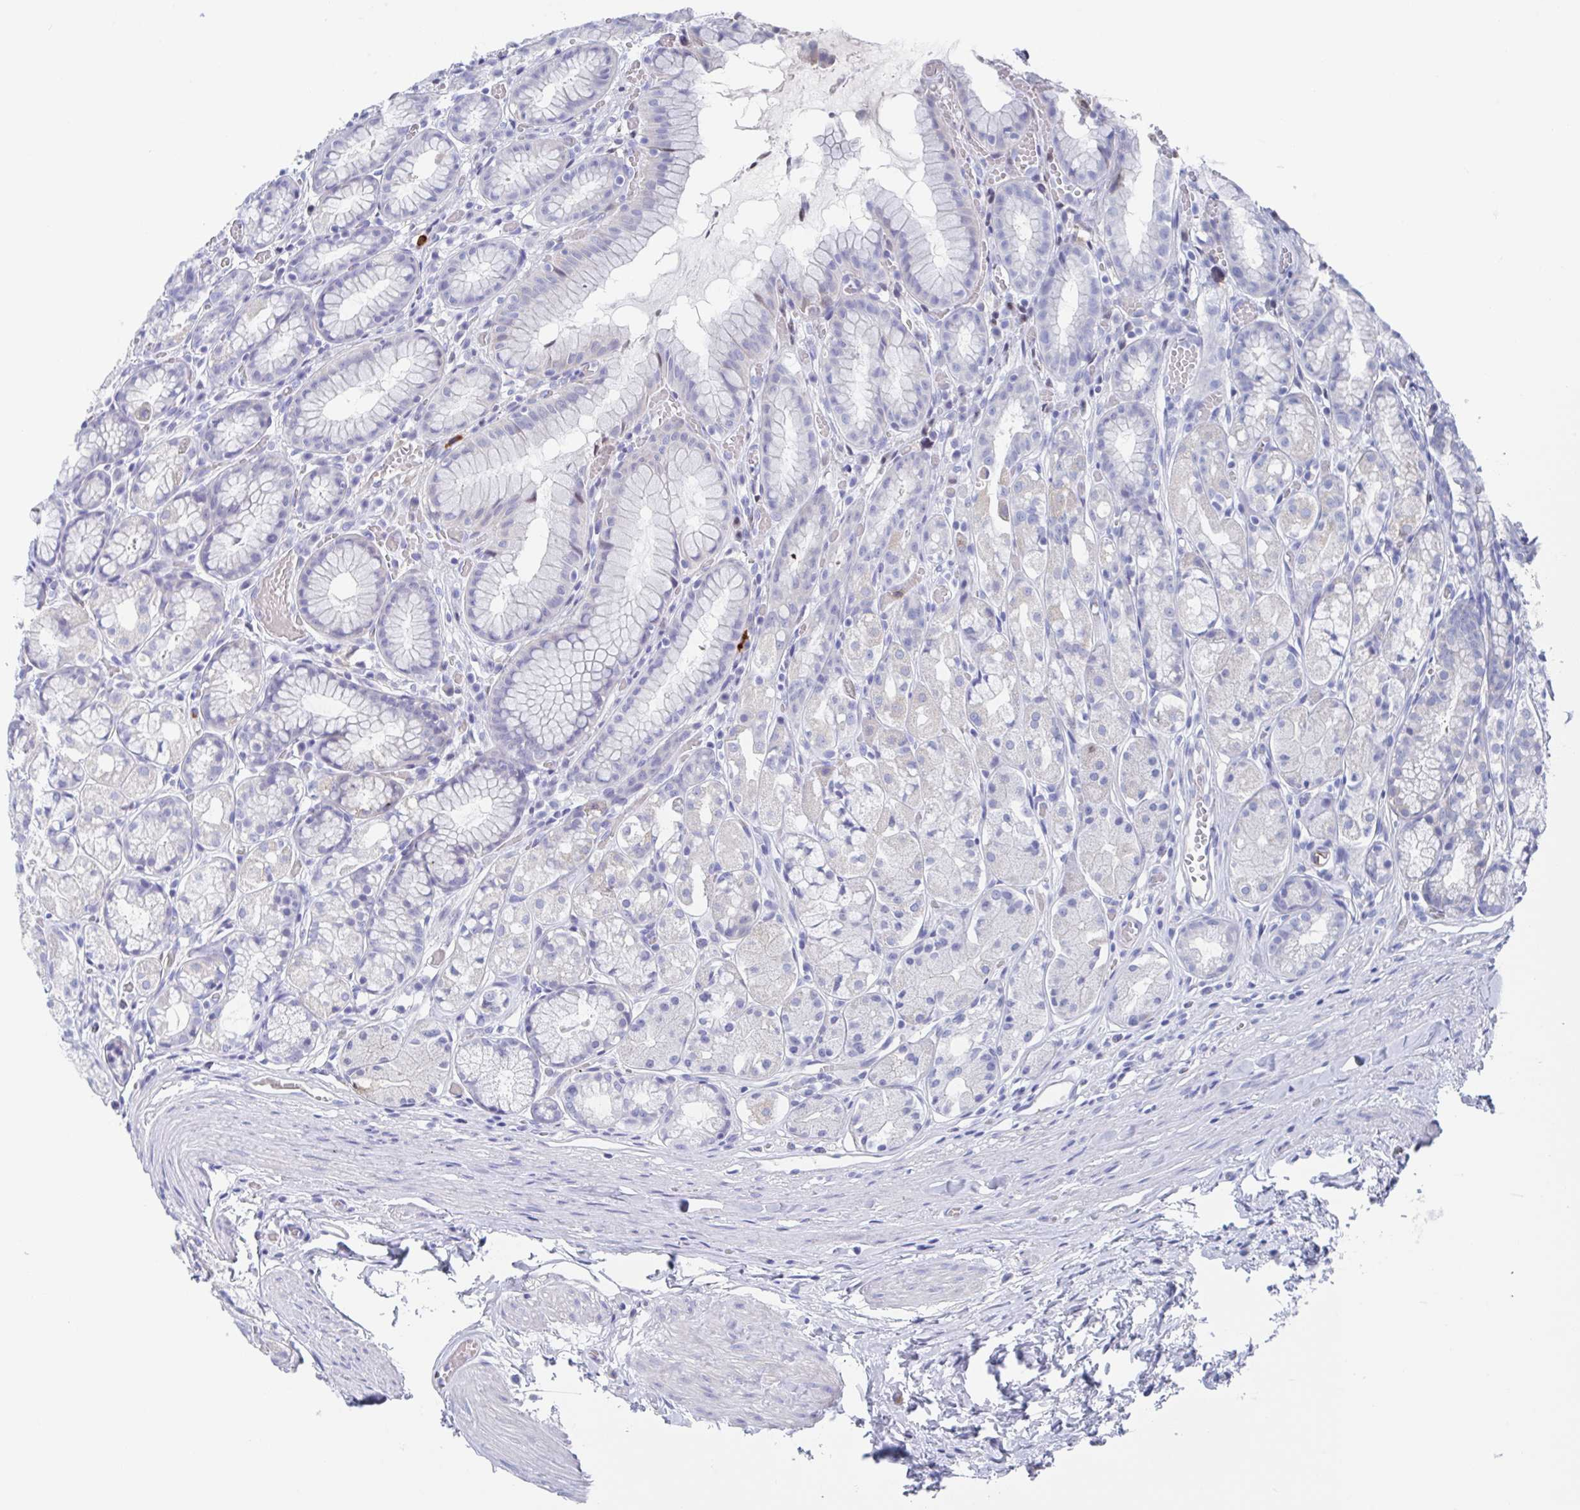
{"staining": {"intensity": "weak", "quantity": "<25%", "location": "cytoplasmic/membranous"}, "tissue": "stomach", "cell_type": "Glandular cells", "image_type": "normal", "snomed": [{"axis": "morphology", "description": "Normal tissue, NOS"}, {"axis": "topography", "description": "Smooth muscle"}, {"axis": "topography", "description": "Stomach"}], "caption": "Stomach was stained to show a protein in brown. There is no significant staining in glandular cells. (Brightfield microscopy of DAB immunohistochemistry (IHC) at high magnification).", "gene": "FCGR3A", "patient": {"sex": "male", "age": 70}}